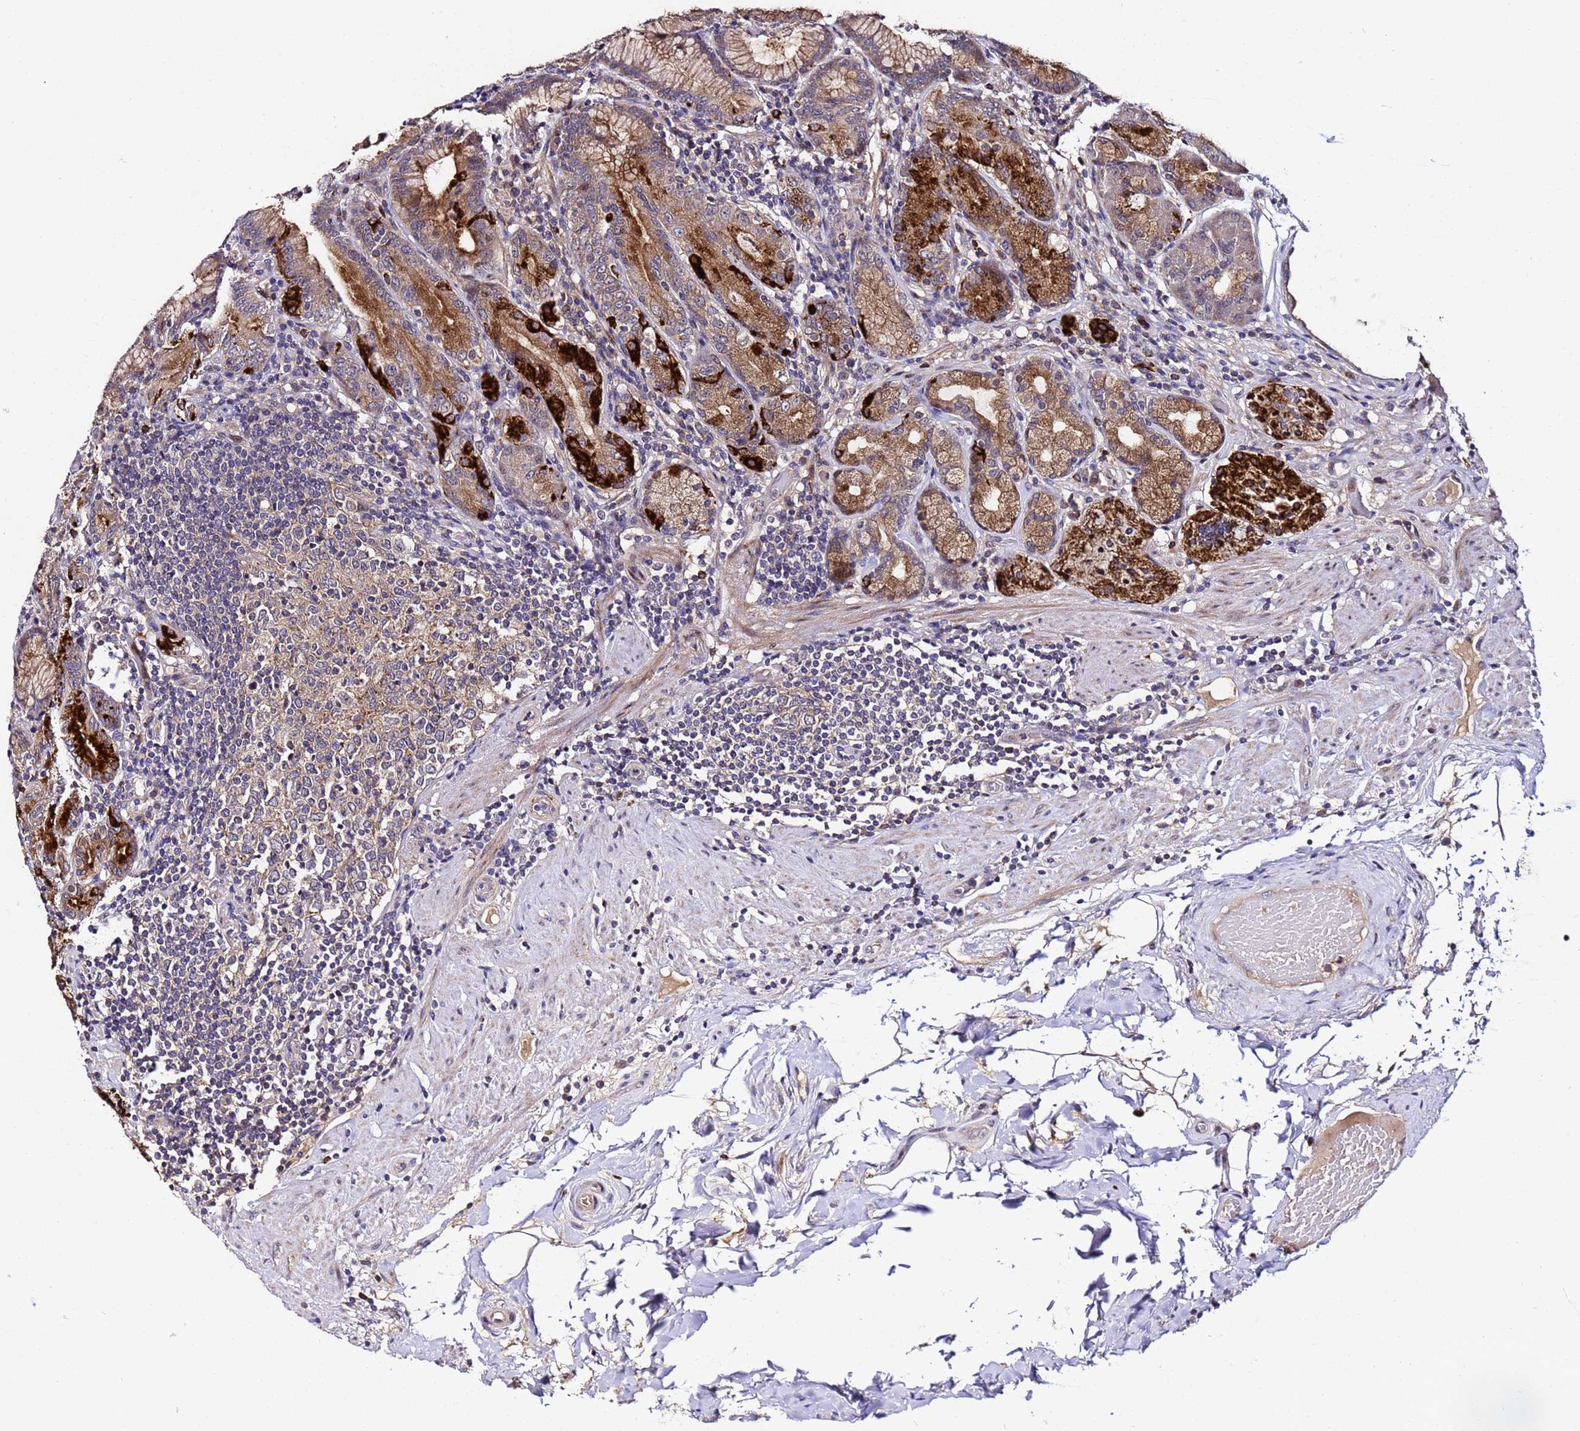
{"staining": {"intensity": "strong", "quantity": ">75%", "location": "cytoplasmic/membranous"}, "tissue": "stomach", "cell_type": "Glandular cells", "image_type": "normal", "snomed": [{"axis": "morphology", "description": "Normal tissue, NOS"}, {"axis": "topography", "description": "Stomach, upper"}, {"axis": "topography", "description": "Stomach, lower"}], "caption": "This image exhibits unremarkable stomach stained with immunohistochemistry to label a protein in brown. The cytoplasmic/membranous of glandular cells show strong positivity for the protein. Nuclei are counter-stained blue.", "gene": "PLXDC2", "patient": {"sex": "female", "age": 76}}